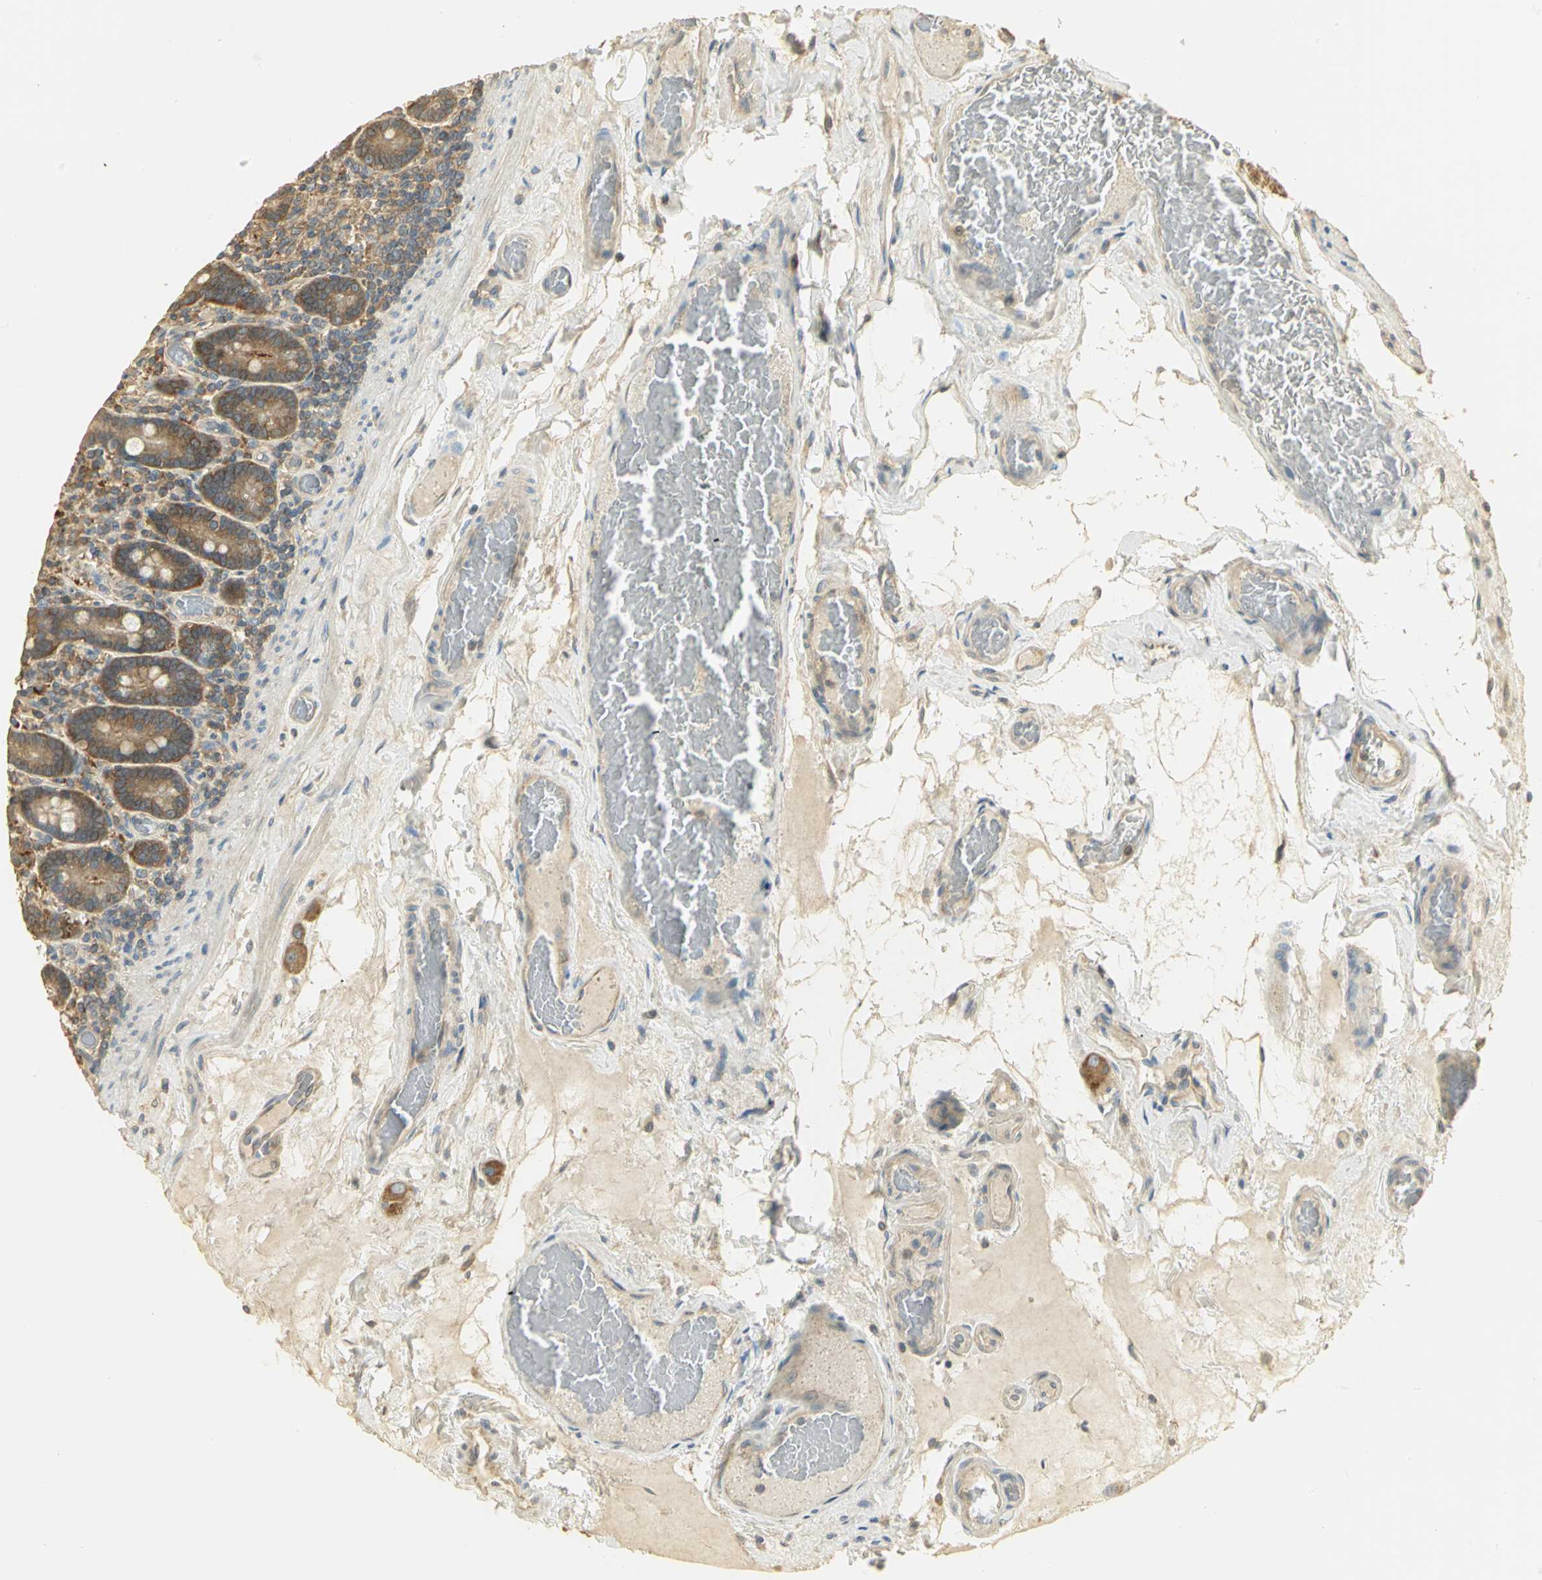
{"staining": {"intensity": "moderate", "quantity": ">75%", "location": "cytoplasmic/membranous"}, "tissue": "duodenum", "cell_type": "Glandular cells", "image_type": "normal", "snomed": [{"axis": "morphology", "description": "Normal tissue, NOS"}, {"axis": "topography", "description": "Duodenum"}], "caption": "A high-resolution image shows IHC staining of normal duodenum, which exhibits moderate cytoplasmic/membranous positivity in about >75% of glandular cells.", "gene": "RARS1", "patient": {"sex": "female", "age": 53}}